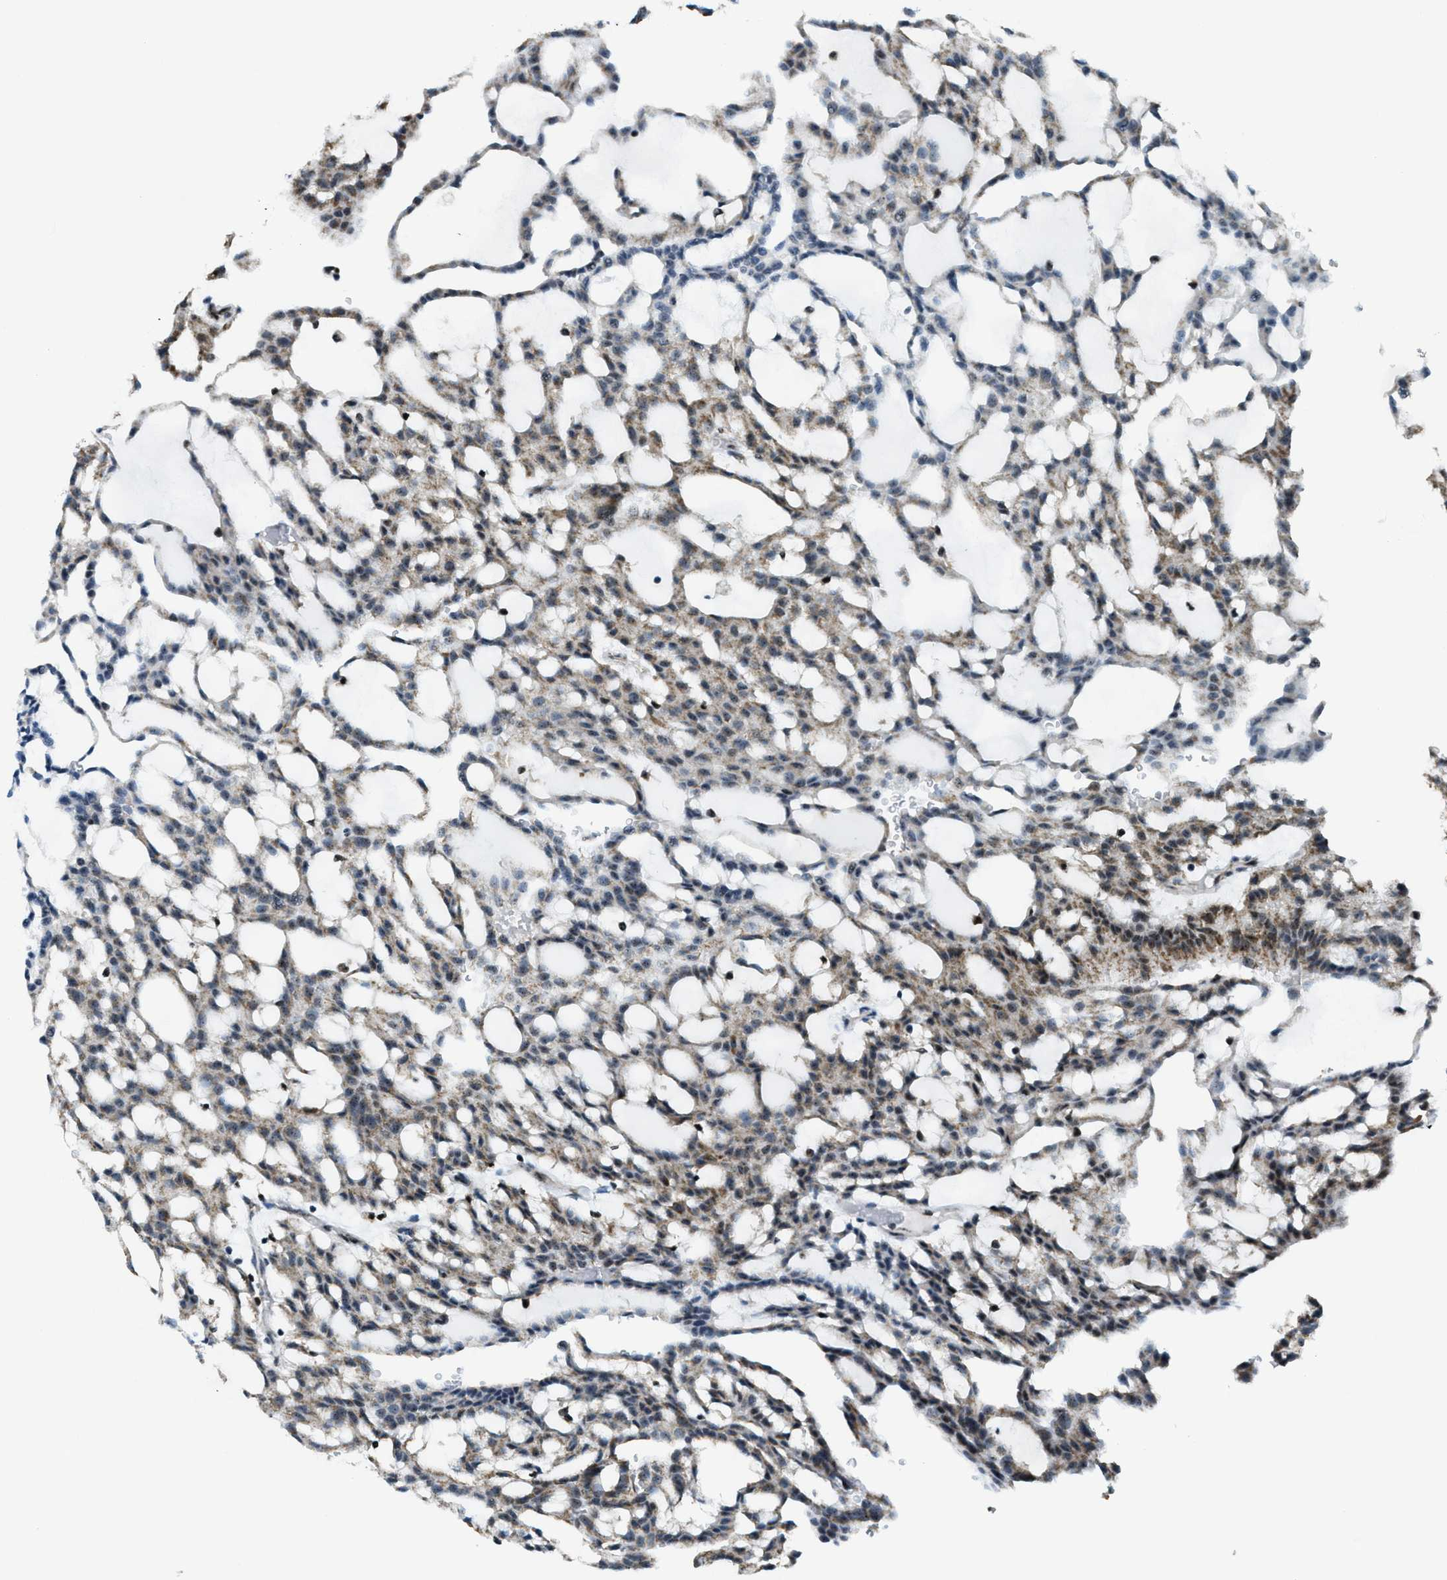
{"staining": {"intensity": "weak", "quantity": ">75%", "location": "cytoplasmic/membranous"}, "tissue": "renal cancer", "cell_type": "Tumor cells", "image_type": "cancer", "snomed": [{"axis": "morphology", "description": "Adenocarcinoma, NOS"}, {"axis": "topography", "description": "Kidney"}], "caption": "Protein expression analysis of human renal adenocarcinoma reveals weak cytoplasmic/membranous positivity in approximately >75% of tumor cells.", "gene": "SP100", "patient": {"sex": "male", "age": 63}}